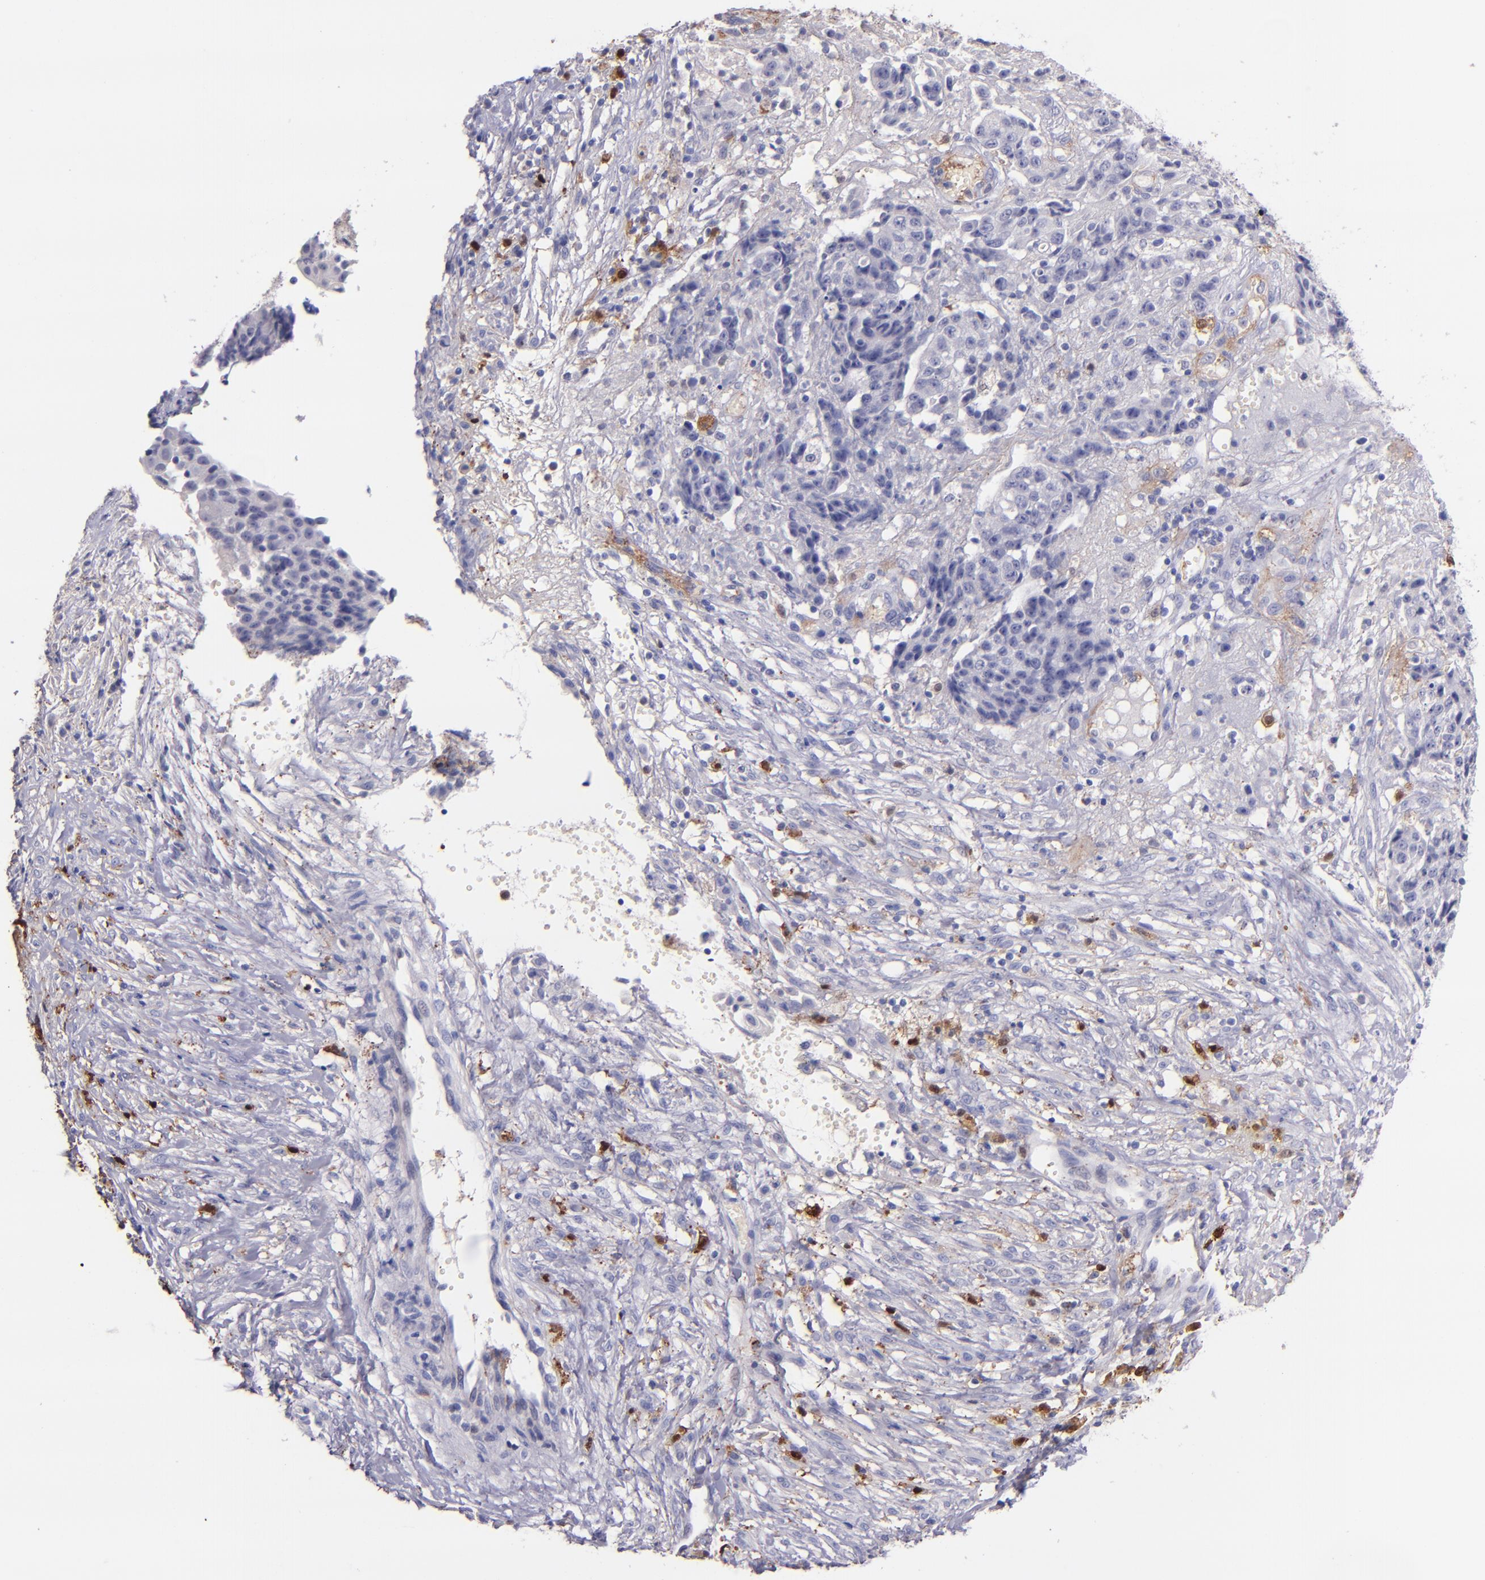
{"staining": {"intensity": "negative", "quantity": "none", "location": "none"}, "tissue": "ovarian cancer", "cell_type": "Tumor cells", "image_type": "cancer", "snomed": [{"axis": "morphology", "description": "Carcinoma, endometroid"}, {"axis": "topography", "description": "Ovary"}], "caption": "Immunohistochemistry photomicrograph of neoplastic tissue: human endometroid carcinoma (ovarian) stained with DAB demonstrates no significant protein positivity in tumor cells.", "gene": "F13A1", "patient": {"sex": "female", "age": 42}}